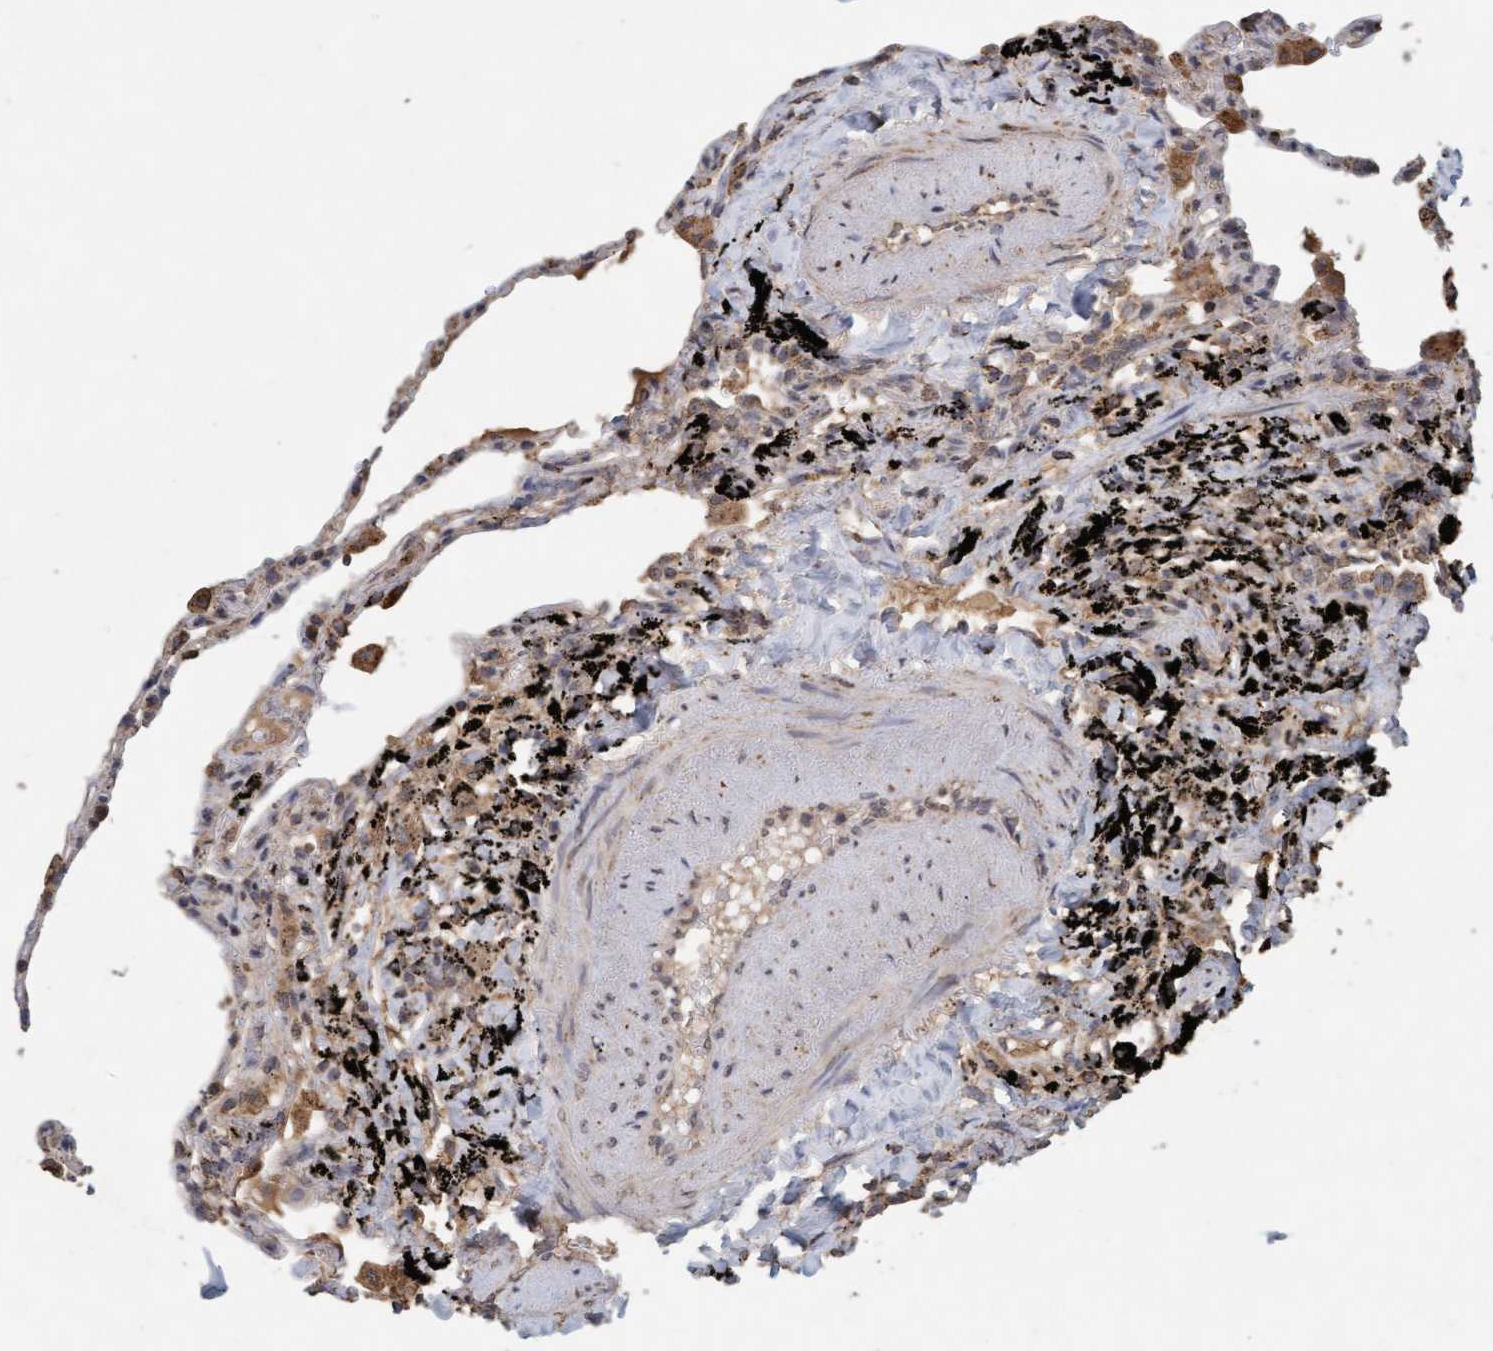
{"staining": {"intensity": "weak", "quantity": "<25%", "location": "cytoplasmic/membranous"}, "tissue": "lung", "cell_type": "Alveolar cells", "image_type": "normal", "snomed": [{"axis": "morphology", "description": "Normal tissue, NOS"}, {"axis": "topography", "description": "Lung"}], "caption": "This is a histopathology image of immunohistochemistry (IHC) staining of normal lung, which shows no expression in alveolar cells. The staining was performed using DAB to visualize the protein expression in brown, while the nuclei were stained in blue with hematoxylin (Magnification: 20x).", "gene": "VSIG8", "patient": {"sex": "male", "age": 59}}